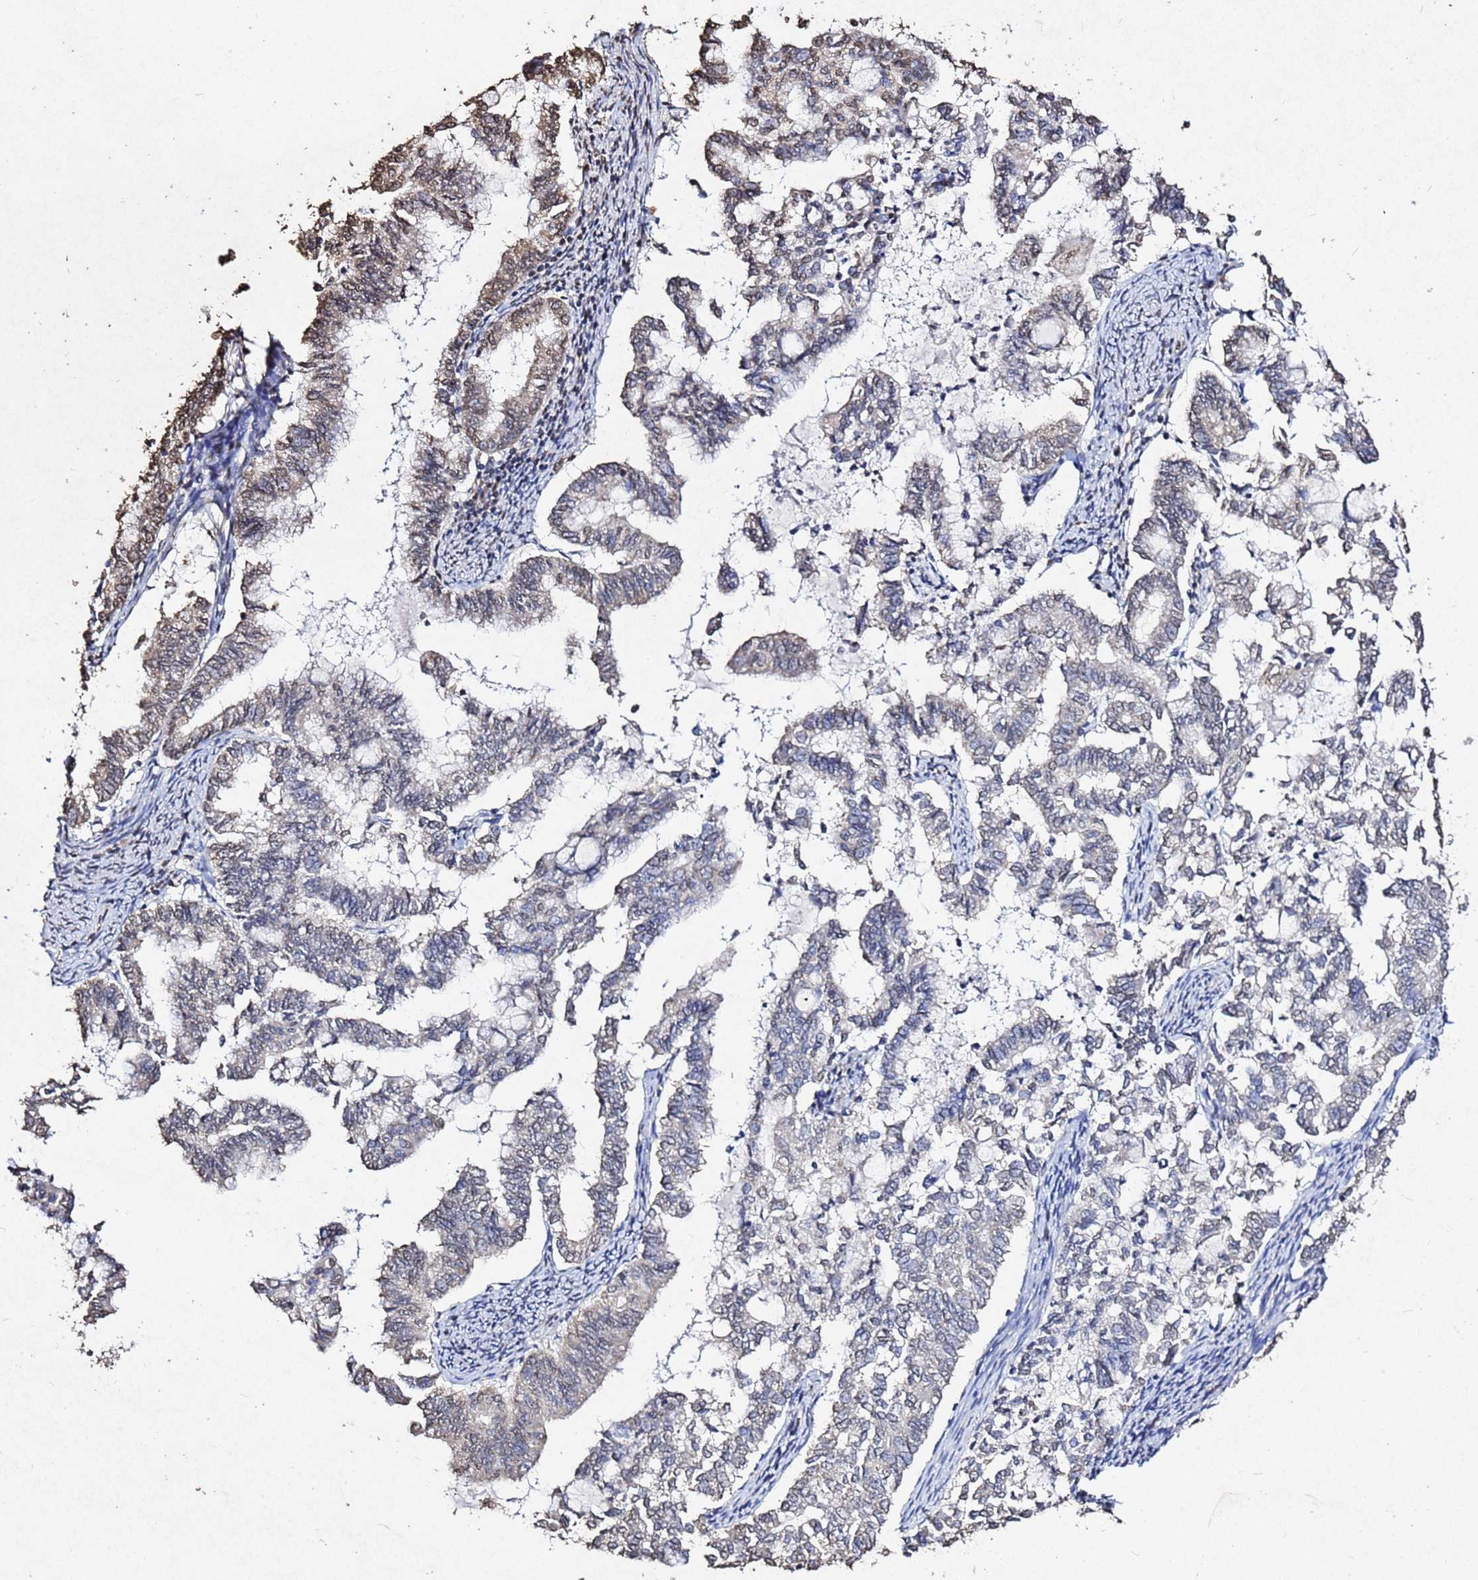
{"staining": {"intensity": "weak", "quantity": "<25%", "location": "nuclear"}, "tissue": "endometrial cancer", "cell_type": "Tumor cells", "image_type": "cancer", "snomed": [{"axis": "morphology", "description": "Adenocarcinoma, NOS"}, {"axis": "topography", "description": "Endometrium"}], "caption": "High power microscopy histopathology image of an immunohistochemistry (IHC) micrograph of adenocarcinoma (endometrial), revealing no significant staining in tumor cells. (Brightfield microscopy of DAB (3,3'-diaminobenzidine) IHC at high magnification).", "gene": "MYOCD", "patient": {"sex": "female", "age": 79}}